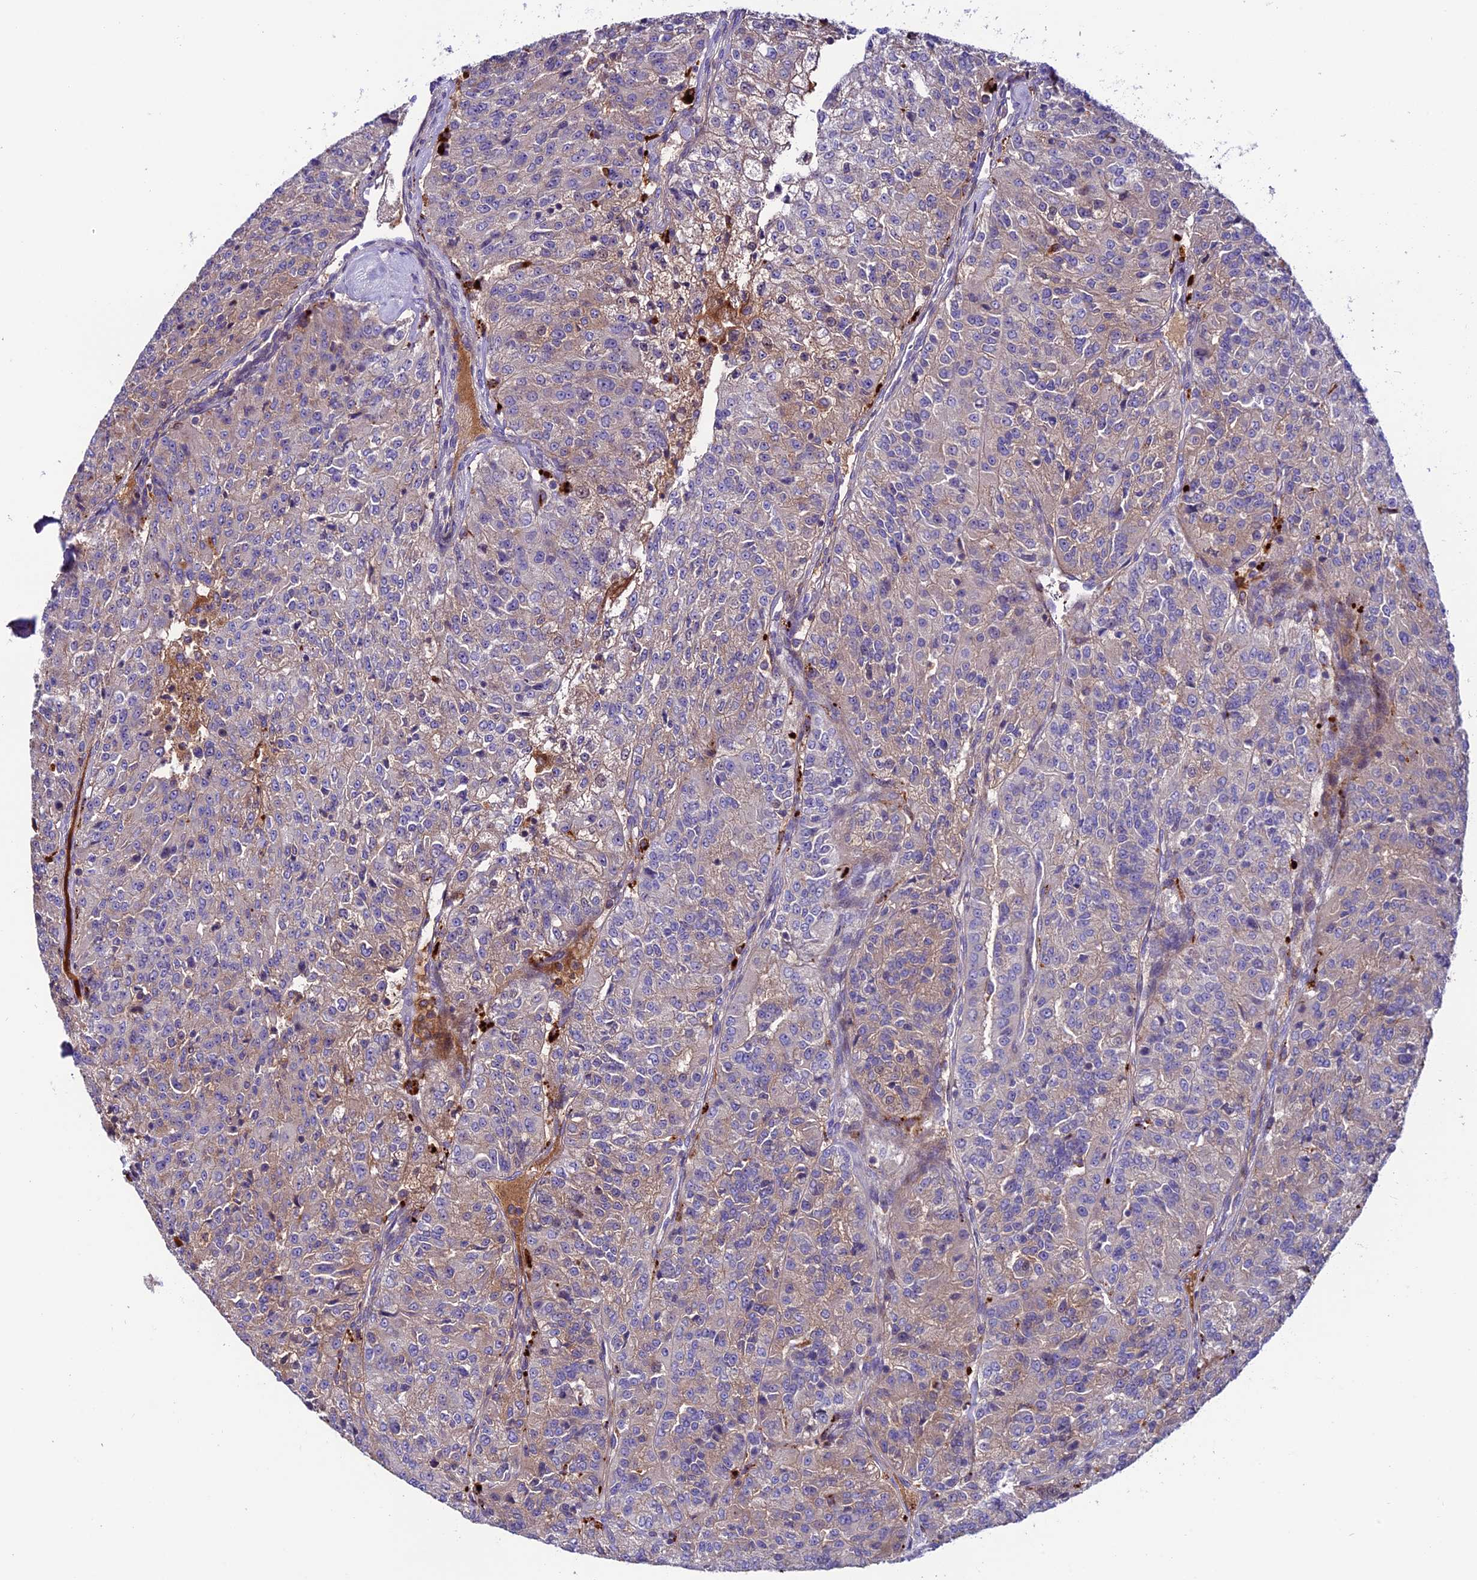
{"staining": {"intensity": "weak", "quantity": "<25%", "location": "cytoplasmic/membranous"}, "tissue": "renal cancer", "cell_type": "Tumor cells", "image_type": "cancer", "snomed": [{"axis": "morphology", "description": "Adenocarcinoma, NOS"}, {"axis": "topography", "description": "Kidney"}], "caption": "The micrograph displays no significant staining in tumor cells of renal cancer (adenocarcinoma).", "gene": "ARHGEF18", "patient": {"sex": "female", "age": 63}}